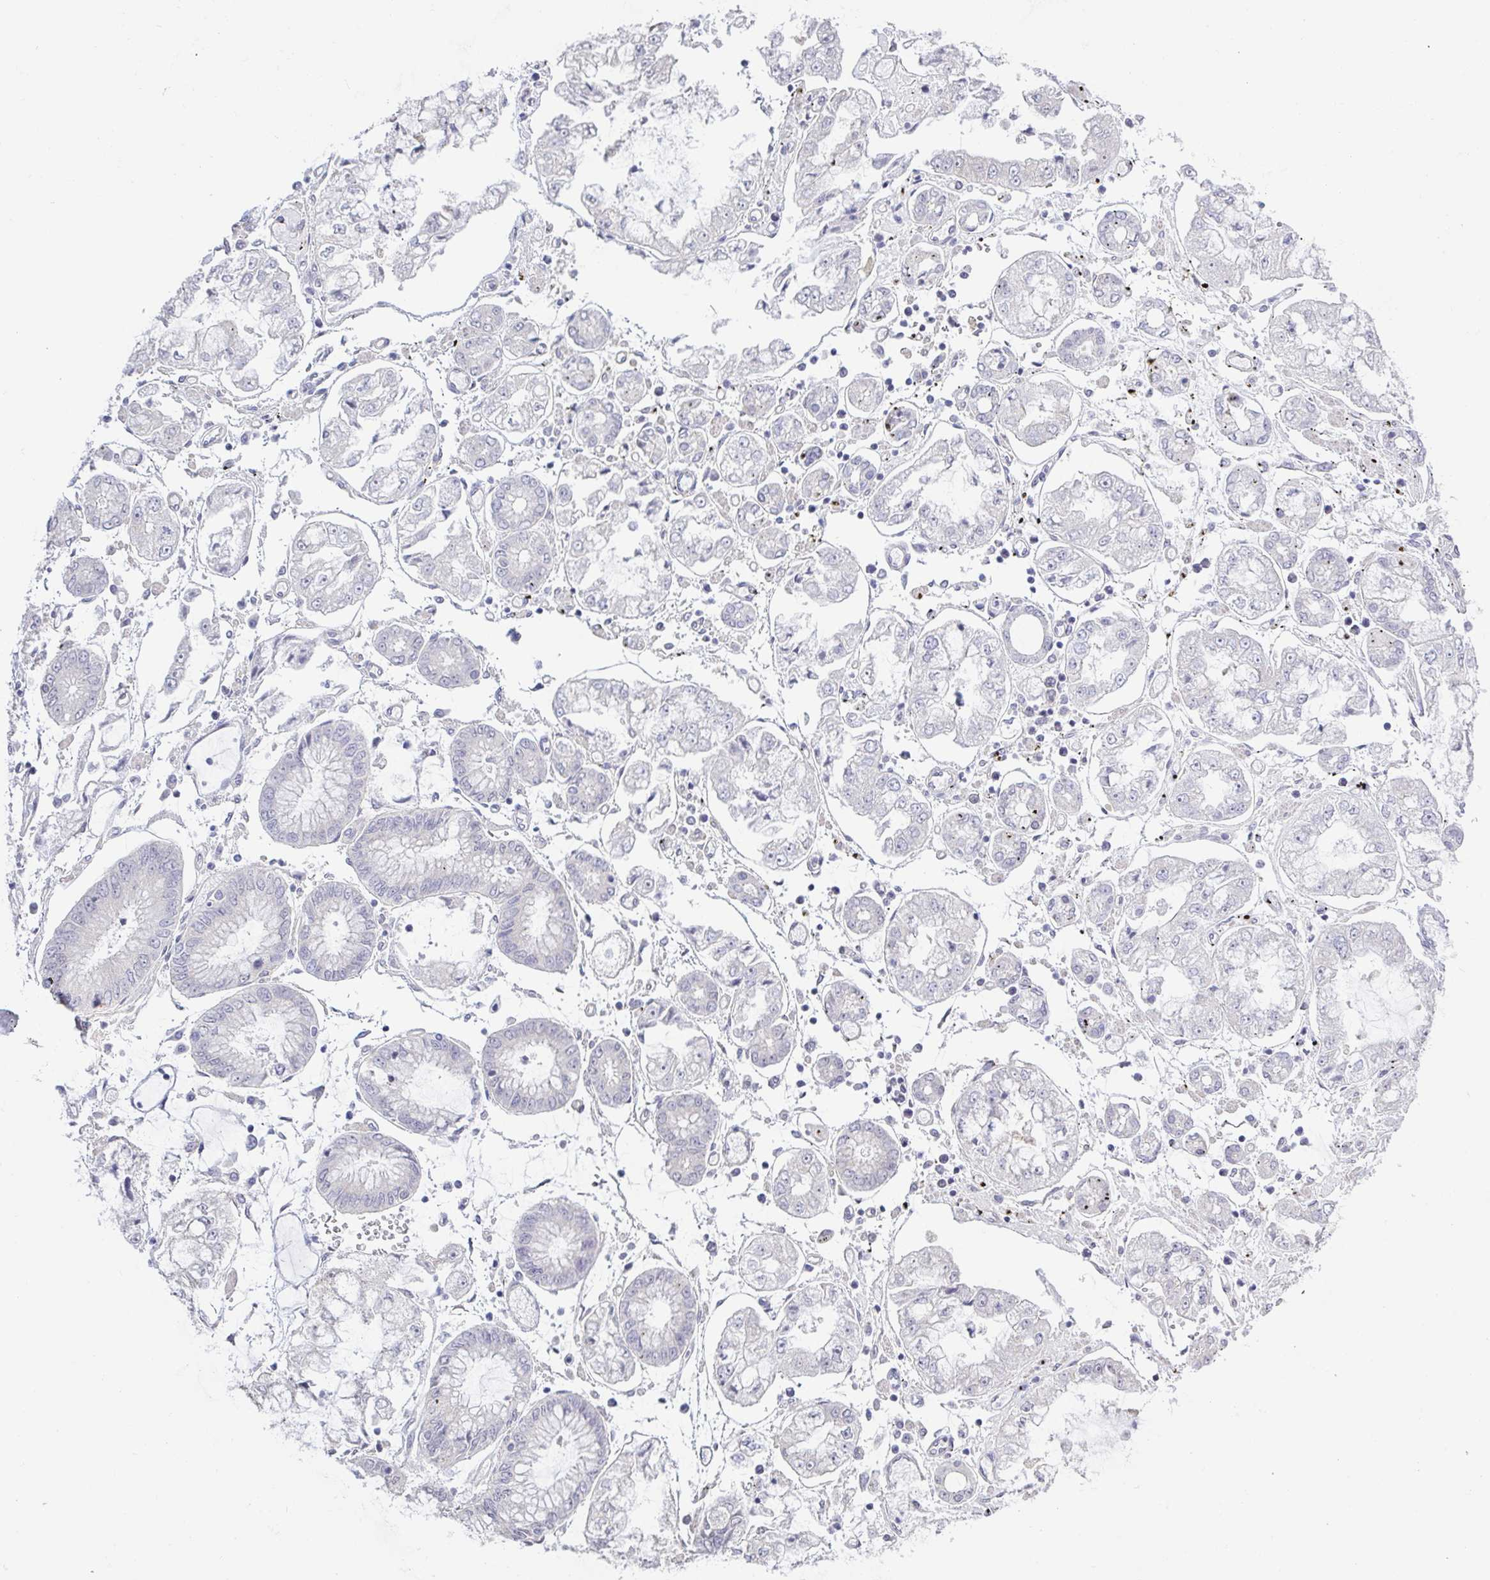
{"staining": {"intensity": "negative", "quantity": "none", "location": "none"}, "tissue": "stomach cancer", "cell_type": "Tumor cells", "image_type": "cancer", "snomed": [{"axis": "morphology", "description": "Adenocarcinoma, NOS"}, {"axis": "topography", "description": "Stomach"}], "caption": "Immunohistochemistry photomicrograph of neoplastic tissue: adenocarcinoma (stomach) stained with DAB (3,3'-diaminobenzidine) displays no significant protein positivity in tumor cells. (DAB (3,3'-diaminobenzidine) IHC with hematoxylin counter stain).", "gene": "HYPK", "patient": {"sex": "male", "age": 76}}